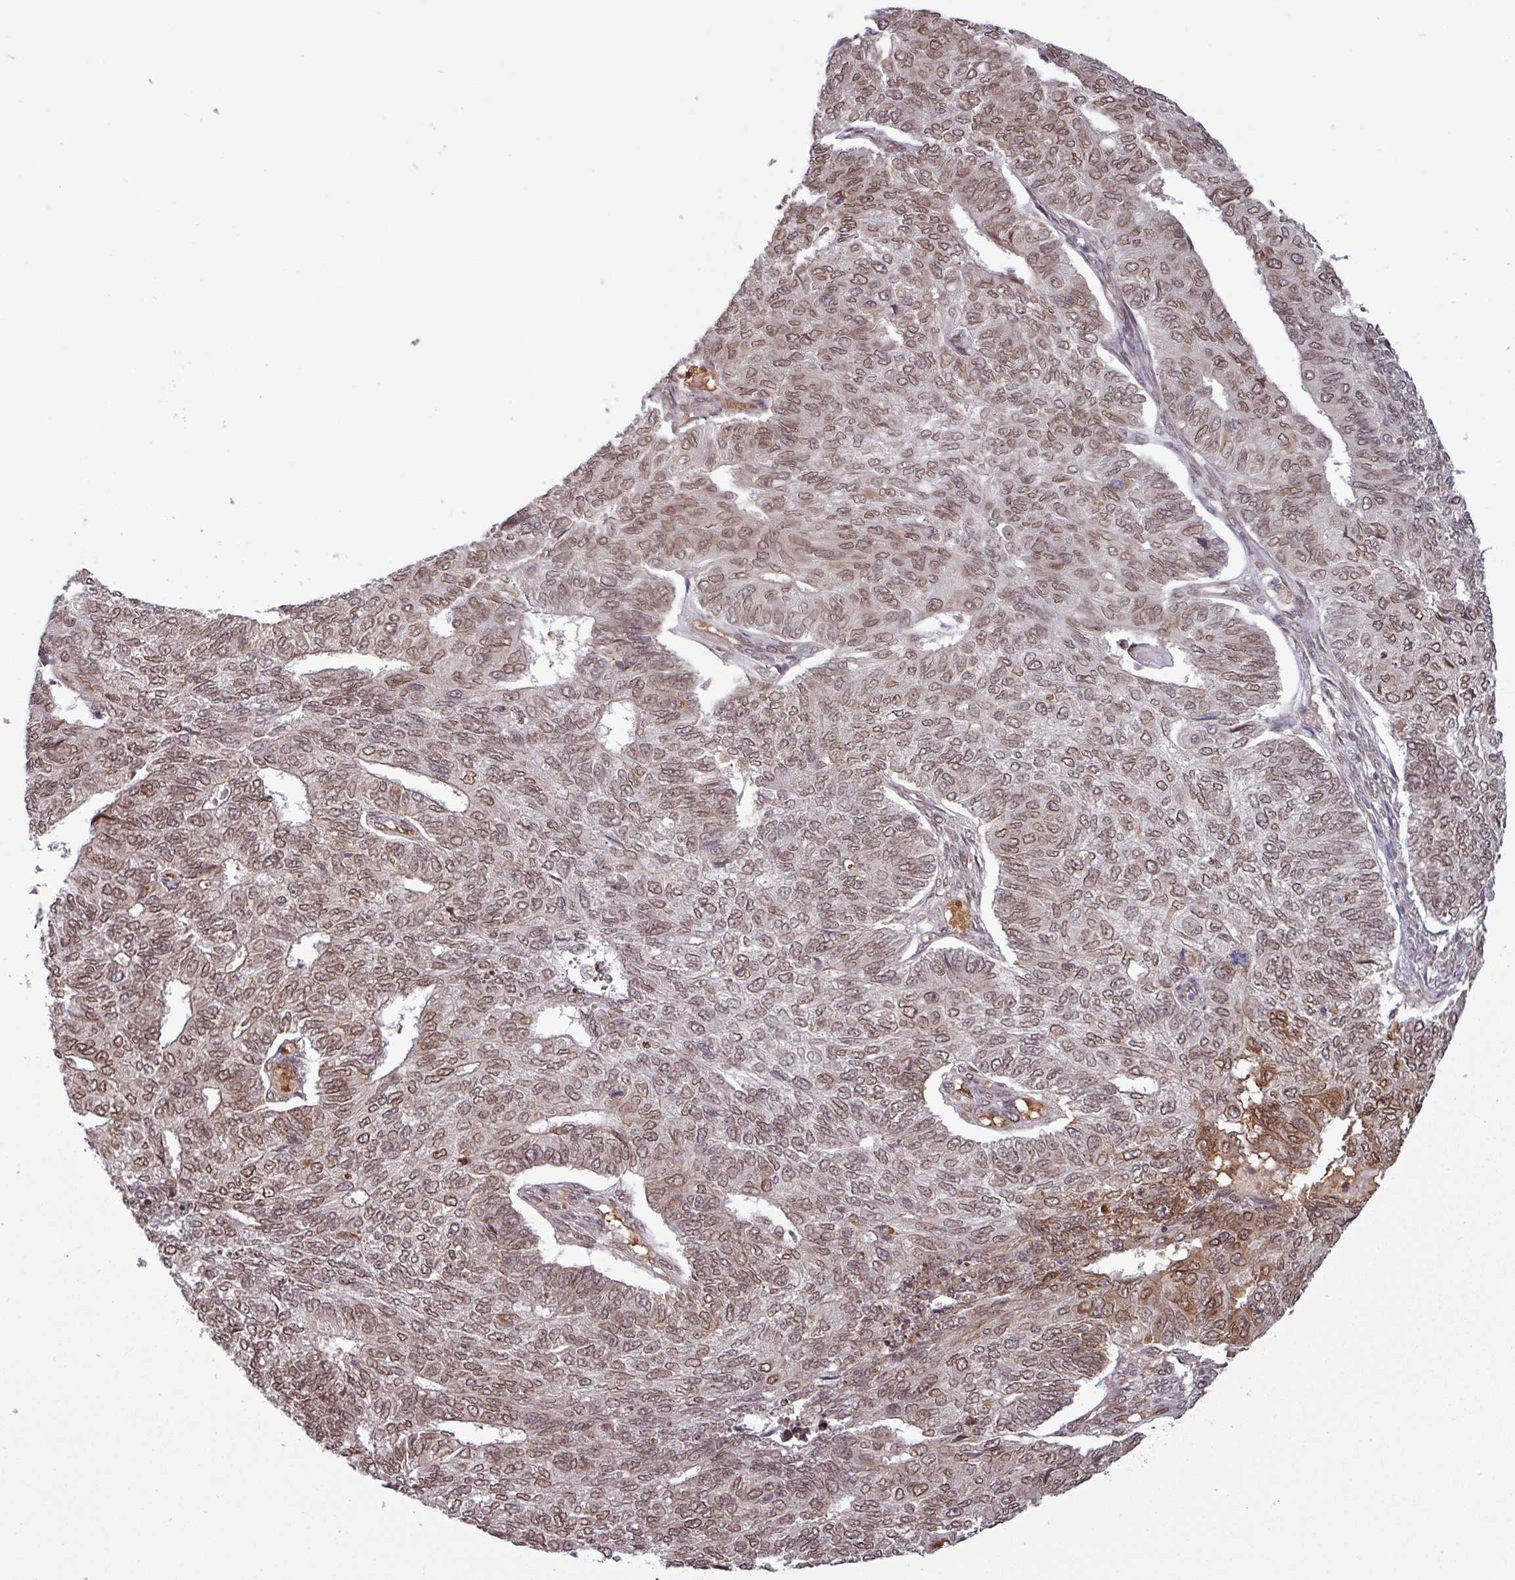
{"staining": {"intensity": "moderate", "quantity": ">75%", "location": "cytoplasmic/membranous,nuclear"}, "tissue": "endometrial cancer", "cell_type": "Tumor cells", "image_type": "cancer", "snomed": [{"axis": "morphology", "description": "Adenocarcinoma, NOS"}, {"axis": "topography", "description": "Endometrium"}], "caption": "DAB immunohistochemical staining of endometrial cancer exhibits moderate cytoplasmic/membranous and nuclear protein expression in about >75% of tumor cells.", "gene": "RBM4B", "patient": {"sex": "female", "age": 32}}